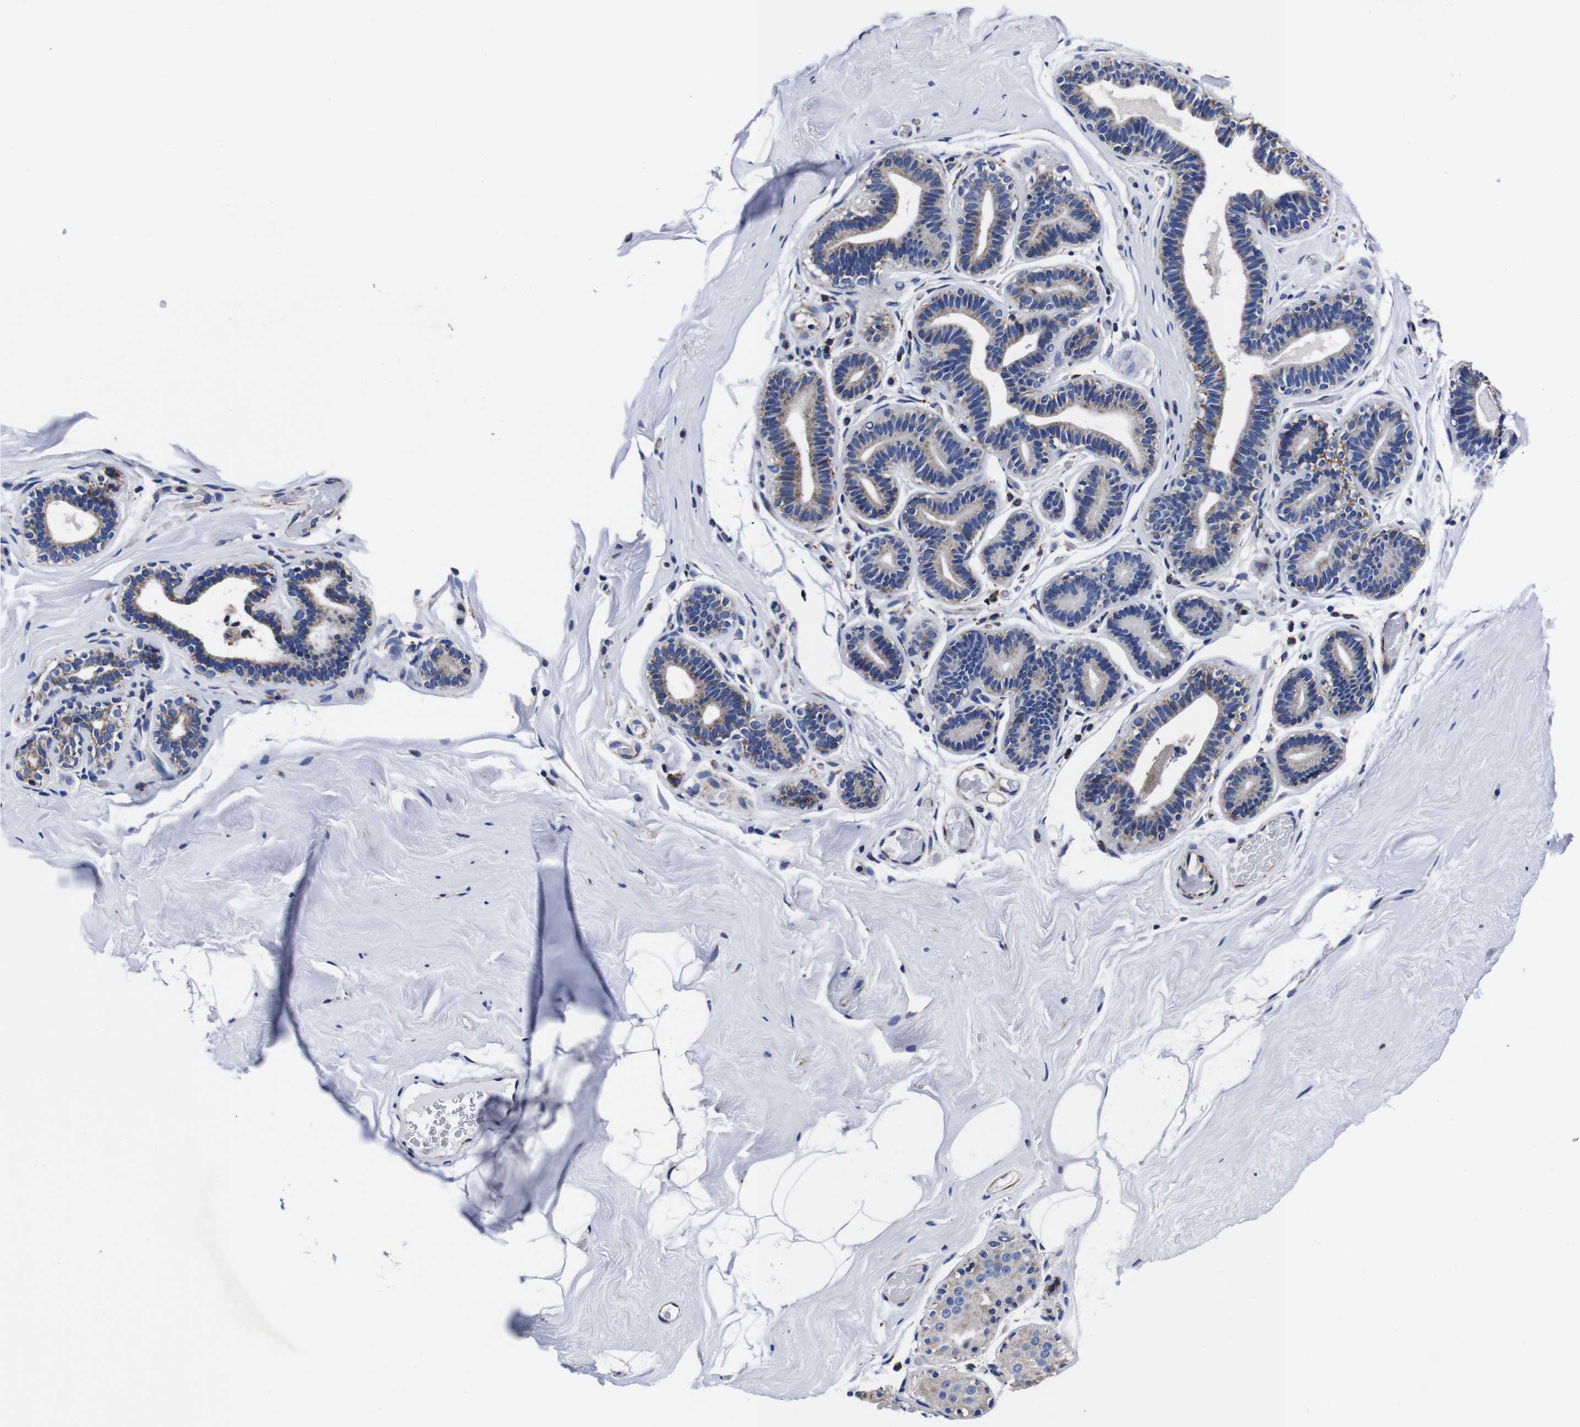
{"staining": {"intensity": "negative", "quantity": "none", "location": "none"}, "tissue": "breast", "cell_type": "Adipocytes", "image_type": "normal", "snomed": [{"axis": "morphology", "description": "Normal tissue, NOS"}, {"axis": "topography", "description": "Breast"}], "caption": "Human breast stained for a protein using immunohistochemistry displays no staining in adipocytes.", "gene": "FKBP9", "patient": {"sex": "female", "age": 75}}